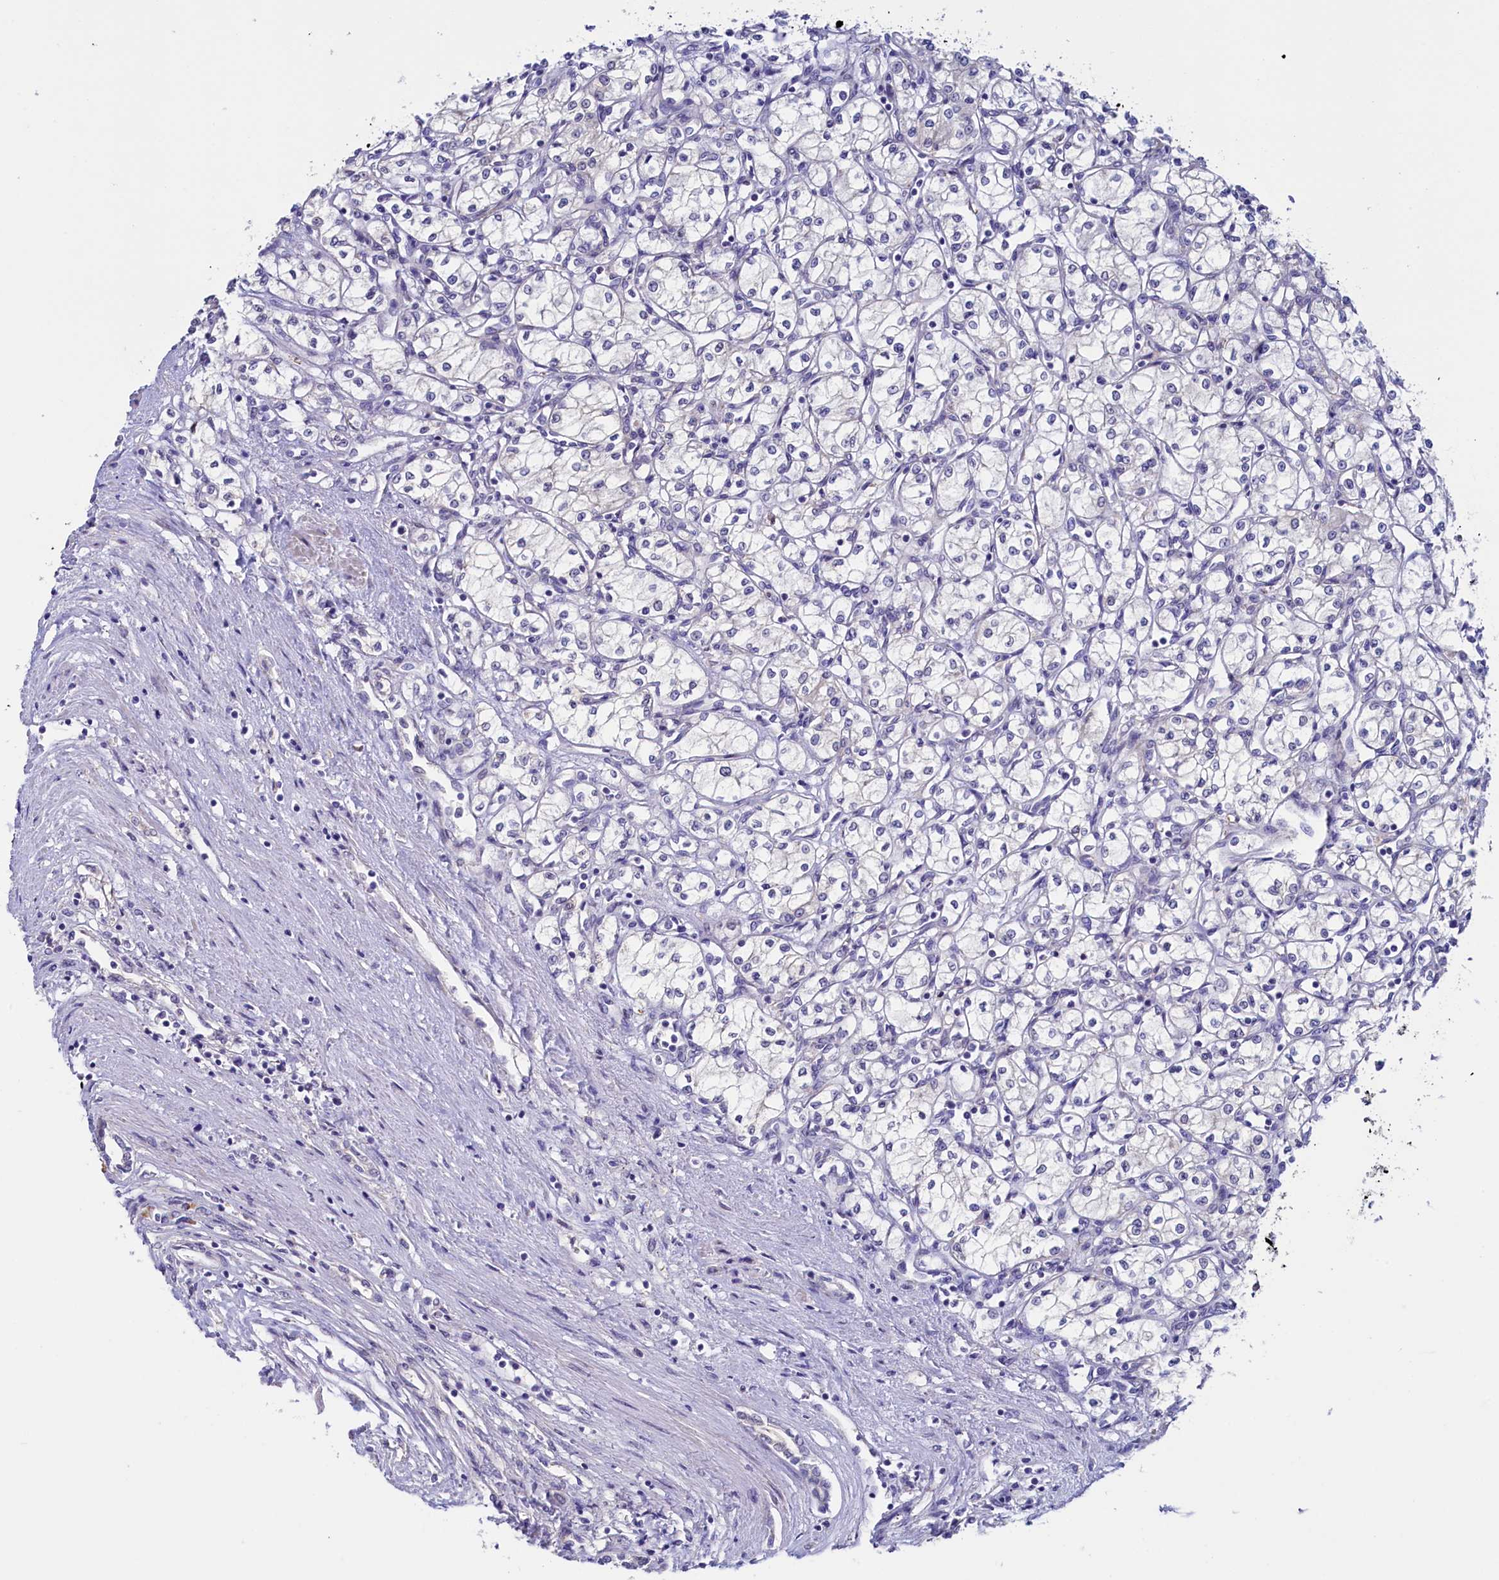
{"staining": {"intensity": "negative", "quantity": "none", "location": "none"}, "tissue": "renal cancer", "cell_type": "Tumor cells", "image_type": "cancer", "snomed": [{"axis": "morphology", "description": "Adenocarcinoma, NOS"}, {"axis": "topography", "description": "Kidney"}], "caption": "The immunohistochemistry micrograph has no significant positivity in tumor cells of renal cancer (adenocarcinoma) tissue.", "gene": "FLYWCH2", "patient": {"sex": "male", "age": 59}}